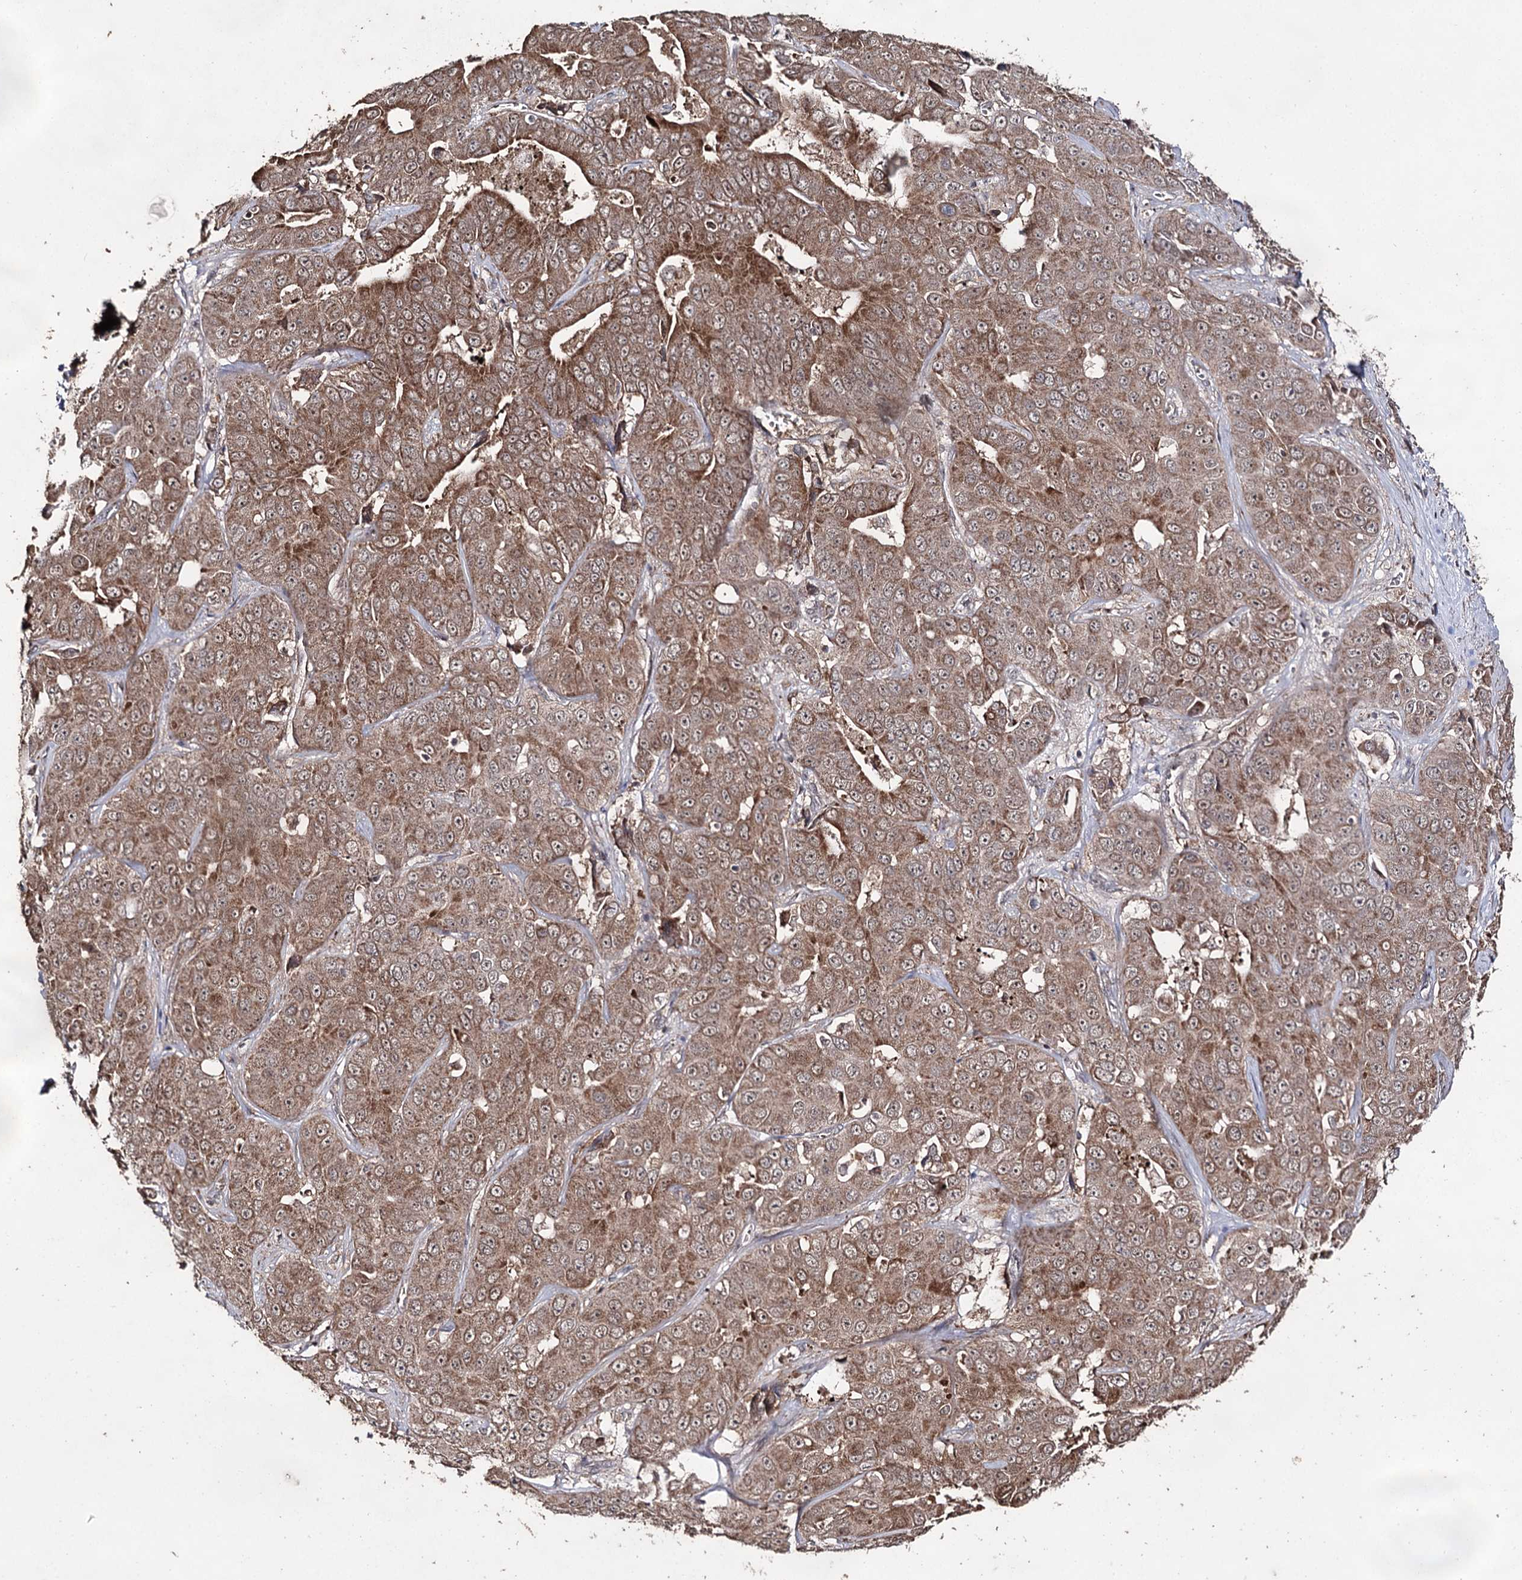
{"staining": {"intensity": "moderate", "quantity": ">75%", "location": "cytoplasmic/membranous"}, "tissue": "liver cancer", "cell_type": "Tumor cells", "image_type": "cancer", "snomed": [{"axis": "morphology", "description": "Cholangiocarcinoma"}, {"axis": "topography", "description": "Liver"}], "caption": "Tumor cells exhibit medium levels of moderate cytoplasmic/membranous staining in about >75% of cells in human liver cancer. The staining was performed using DAB (3,3'-diaminobenzidine) to visualize the protein expression in brown, while the nuclei were stained in blue with hematoxylin (Magnification: 20x).", "gene": "ACTR6", "patient": {"sex": "female", "age": 52}}